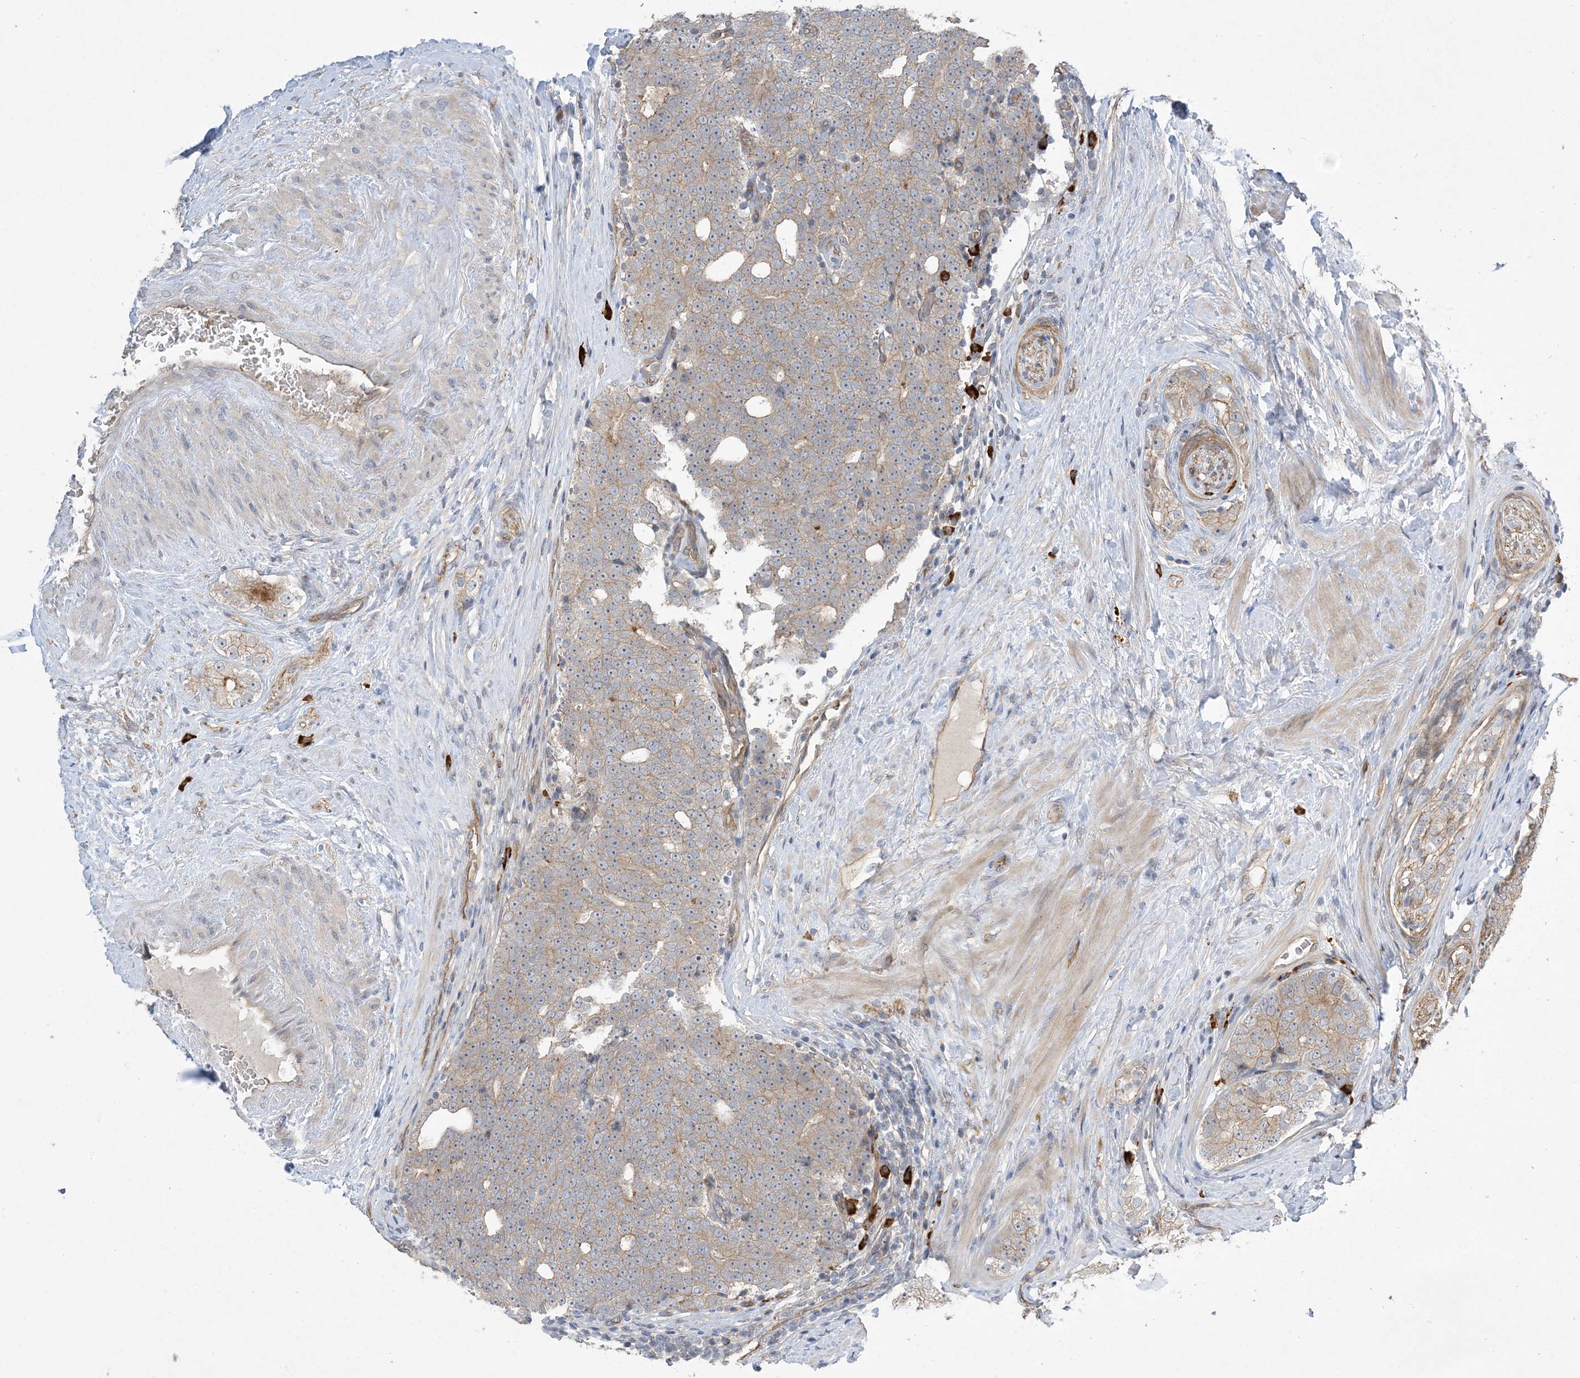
{"staining": {"intensity": "weak", "quantity": ">75%", "location": "cytoplasmic/membranous"}, "tissue": "prostate cancer", "cell_type": "Tumor cells", "image_type": "cancer", "snomed": [{"axis": "morphology", "description": "Adenocarcinoma, High grade"}, {"axis": "topography", "description": "Prostate"}], "caption": "Prostate cancer (high-grade adenocarcinoma) stained for a protein (brown) exhibits weak cytoplasmic/membranous positive staining in about >75% of tumor cells.", "gene": "AOC1", "patient": {"sex": "male", "age": 56}}